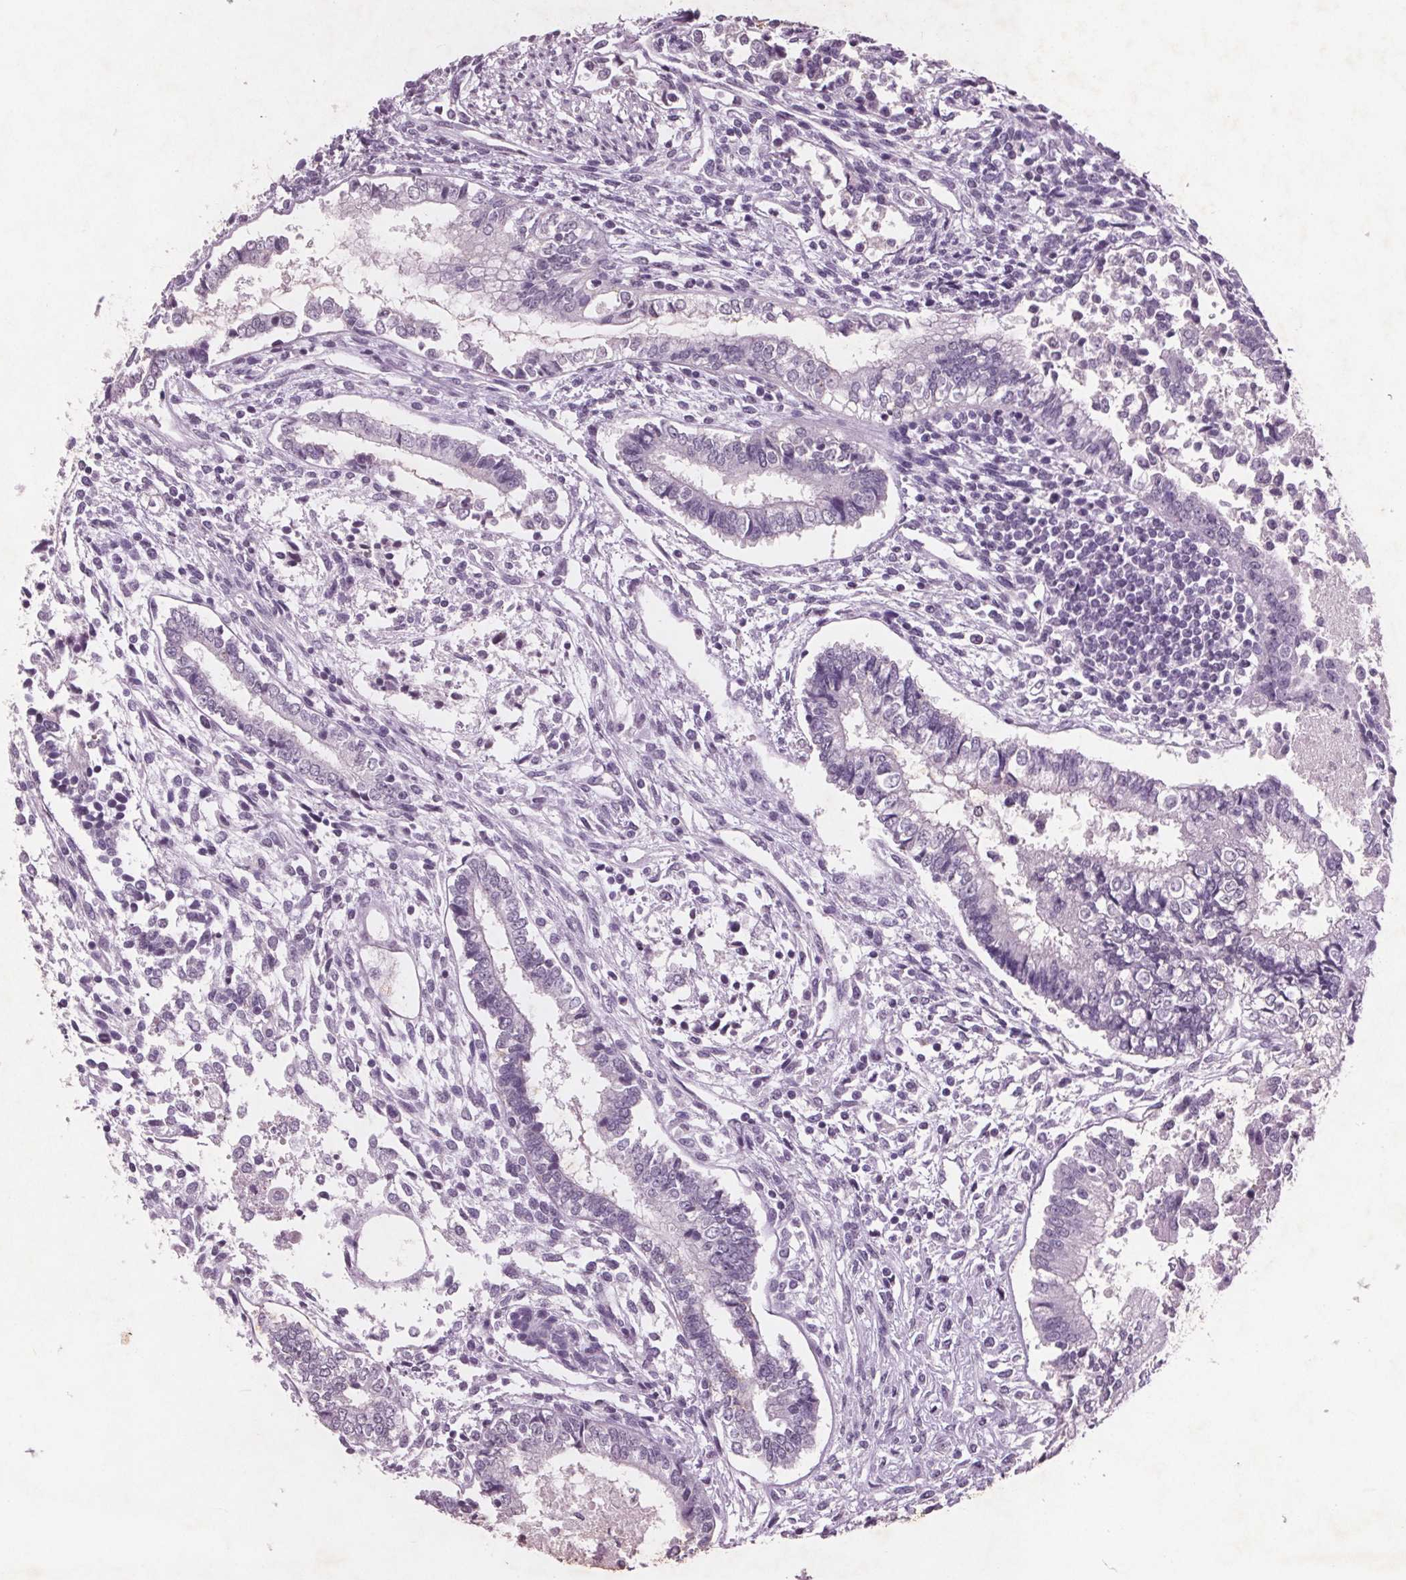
{"staining": {"intensity": "negative", "quantity": "none", "location": "none"}, "tissue": "testis cancer", "cell_type": "Tumor cells", "image_type": "cancer", "snomed": [{"axis": "morphology", "description": "Carcinoma, Embryonal, NOS"}, {"axis": "topography", "description": "Testis"}], "caption": "Testis embryonal carcinoma was stained to show a protein in brown. There is no significant positivity in tumor cells. Brightfield microscopy of IHC stained with DAB (brown) and hematoxylin (blue), captured at high magnification.", "gene": "PTPN14", "patient": {"sex": "male", "age": 37}}